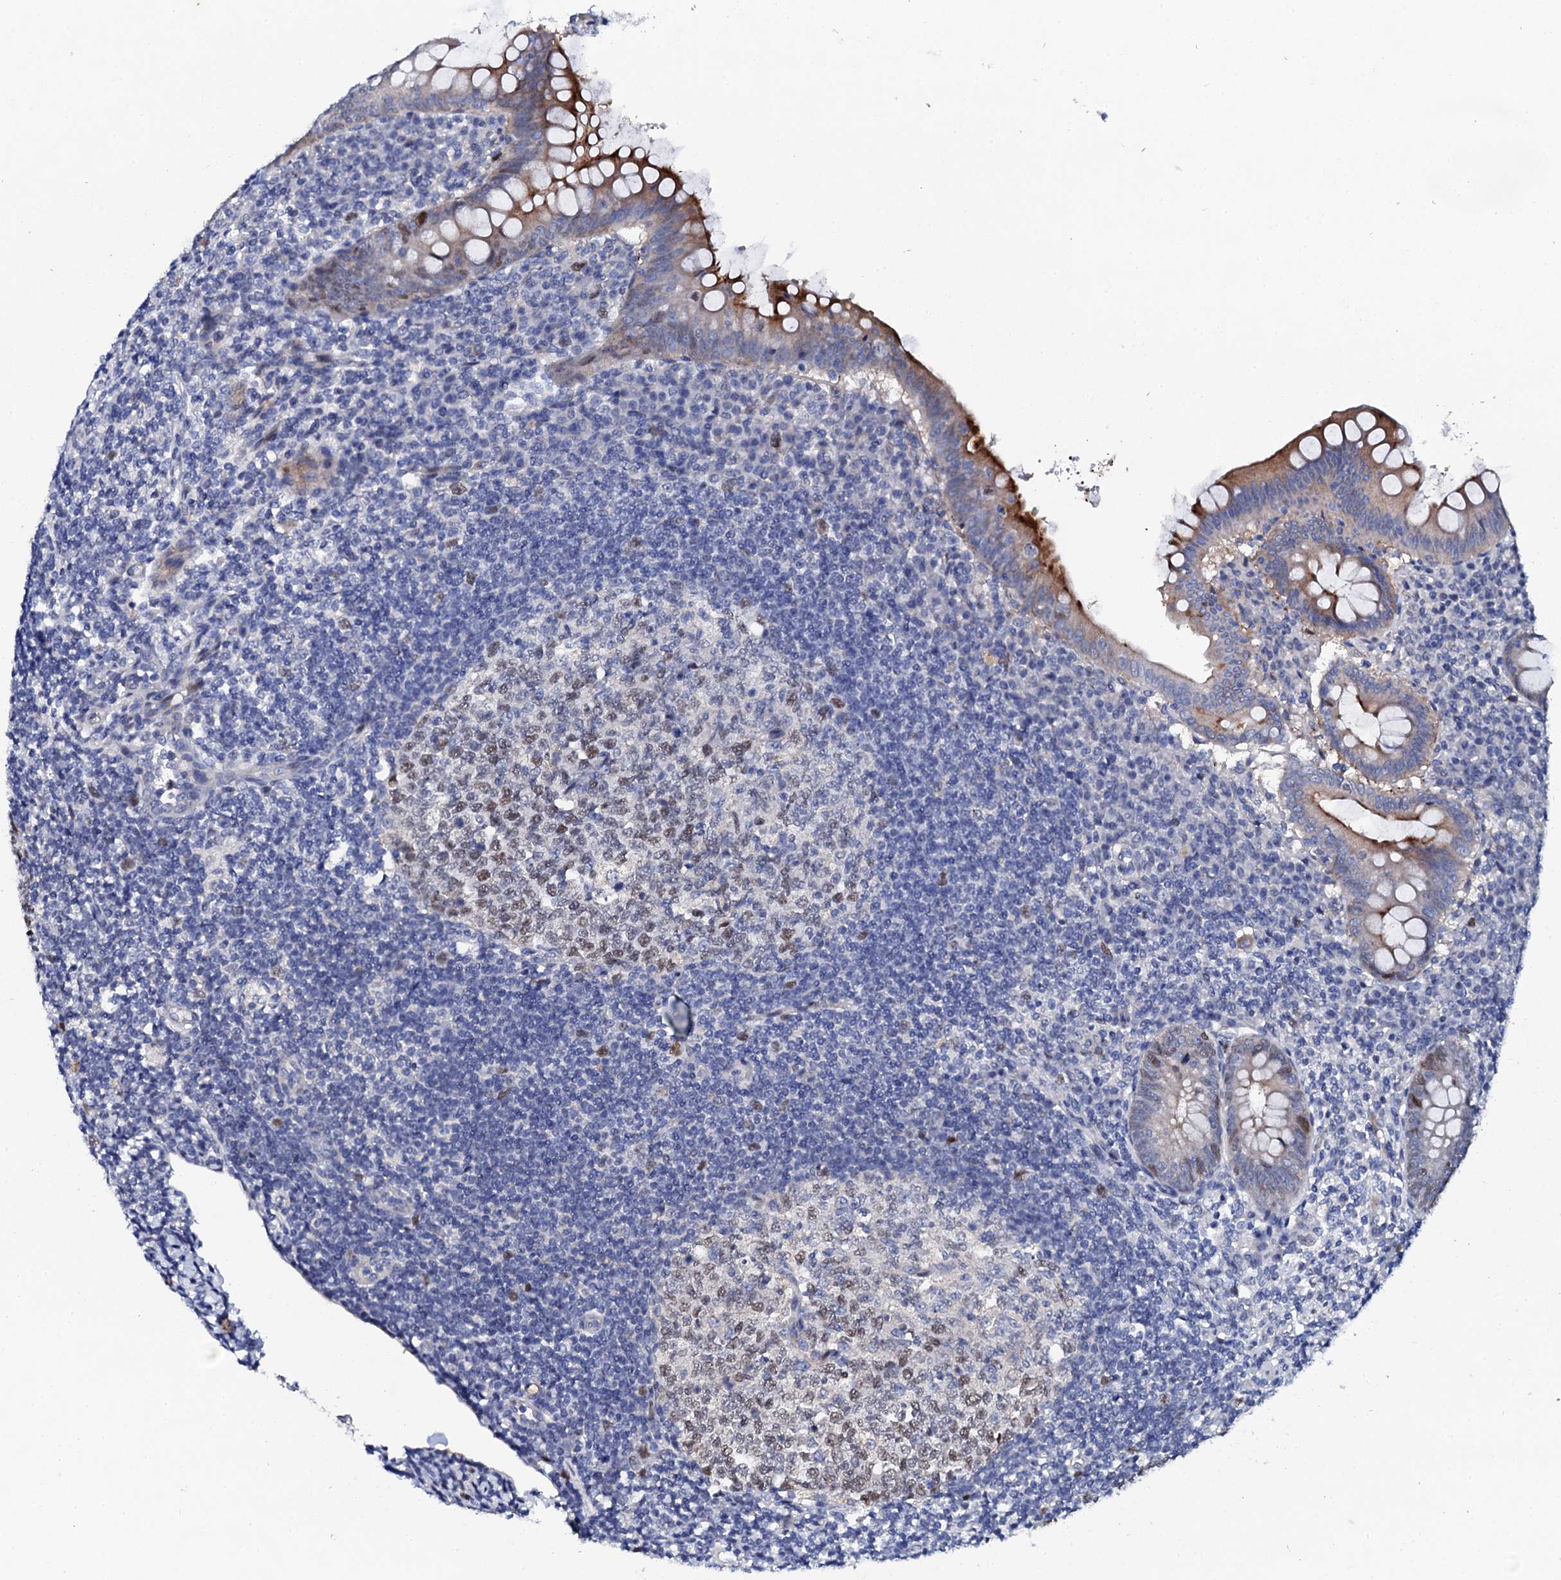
{"staining": {"intensity": "moderate", "quantity": "25%-75%", "location": "cytoplasmic/membranous,nuclear"}, "tissue": "appendix", "cell_type": "Glandular cells", "image_type": "normal", "snomed": [{"axis": "morphology", "description": "Normal tissue, NOS"}, {"axis": "topography", "description": "Appendix"}], "caption": "Unremarkable appendix shows moderate cytoplasmic/membranous,nuclear expression in about 25%-75% of glandular cells.", "gene": "NUDT13", "patient": {"sex": "female", "age": 33}}